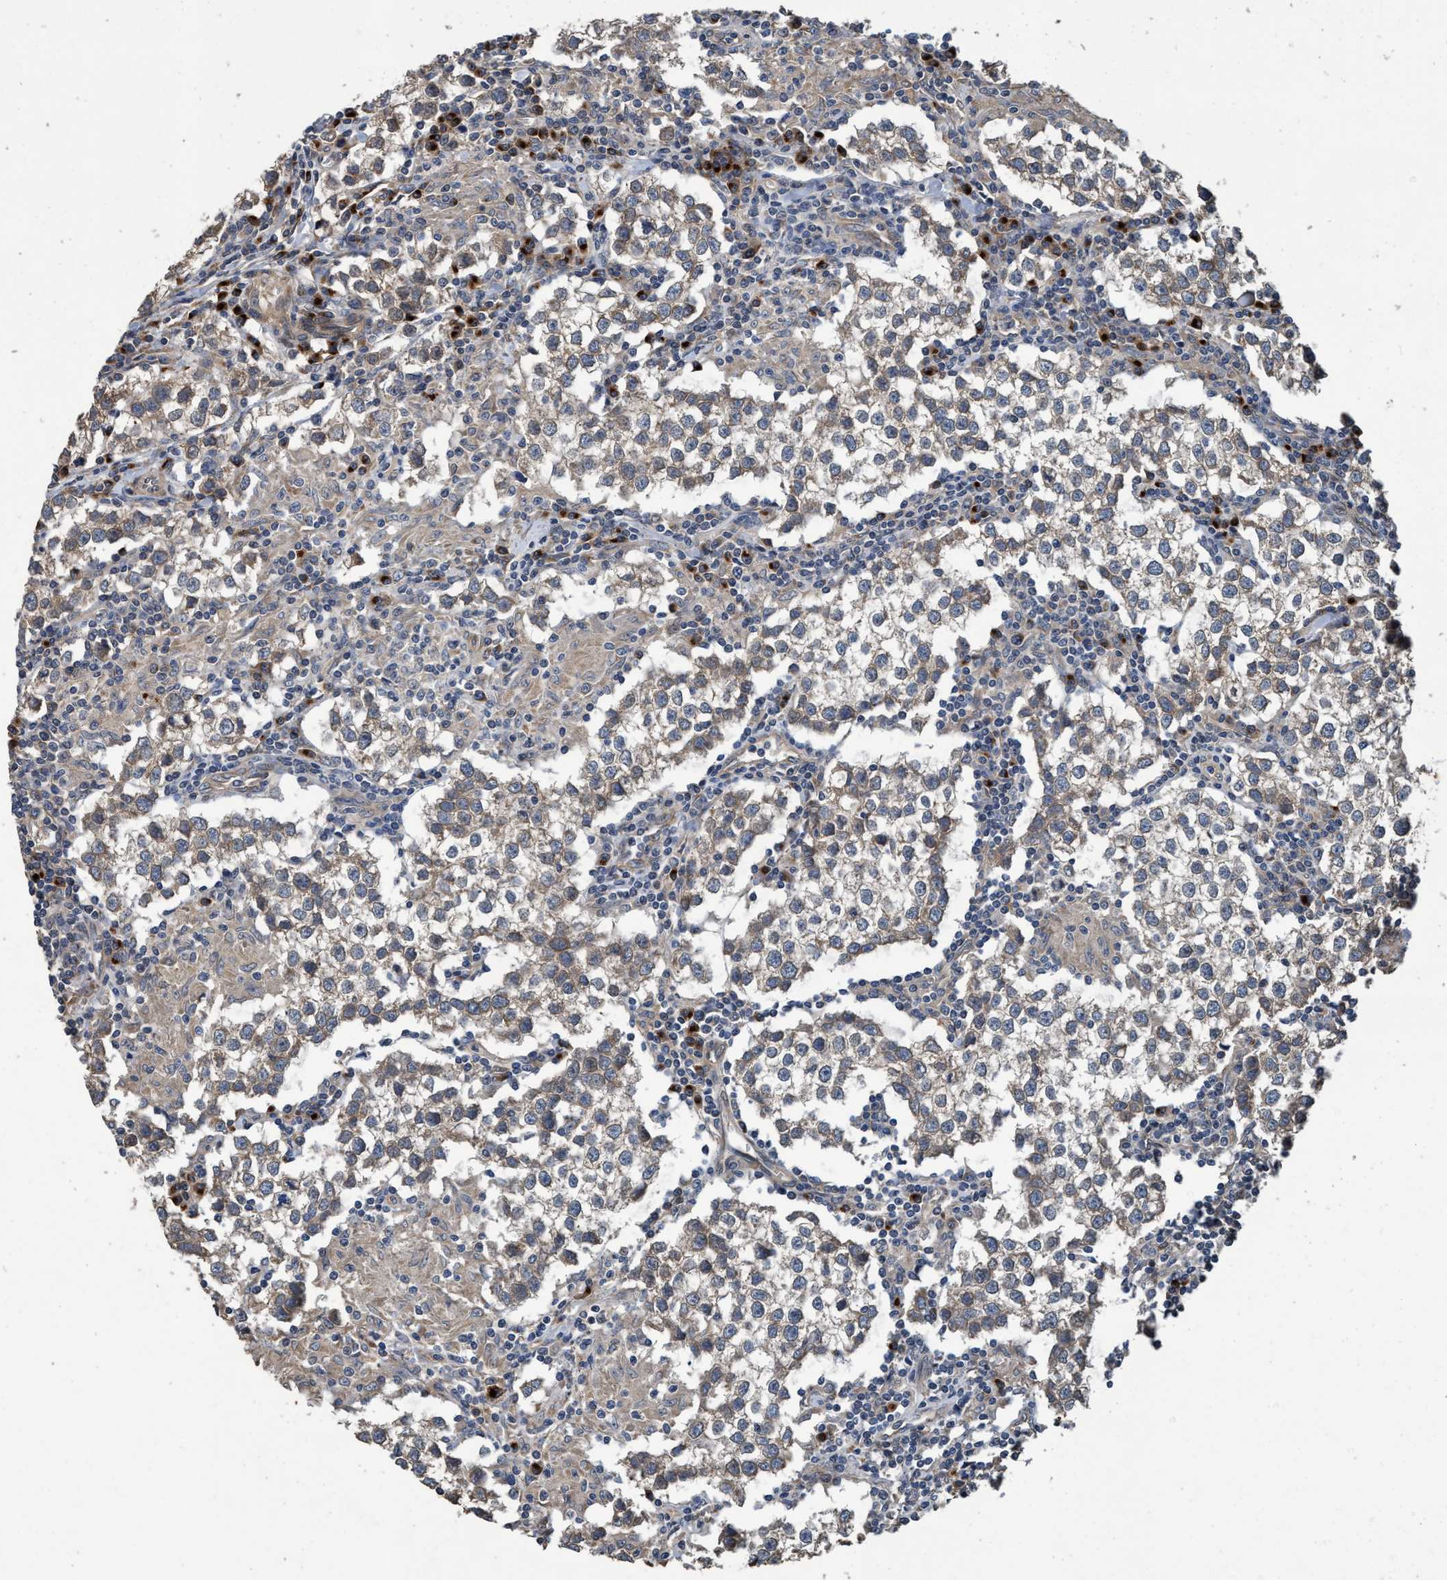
{"staining": {"intensity": "weak", "quantity": "25%-75%", "location": "cytoplasmic/membranous"}, "tissue": "testis cancer", "cell_type": "Tumor cells", "image_type": "cancer", "snomed": [{"axis": "morphology", "description": "Seminoma, NOS"}, {"axis": "morphology", "description": "Carcinoma, Embryonal, NOS"}, {"axis": "topography", "description": "Testis"}], "caption": "This is an image of immunohistochemistry (IHC) staining of testis seminoma, which shows weak positivity in the cytoplasmic/membranous of tumor cells.", "gene": "MACC1", "patient": {"sex": "male", "age": 36}}